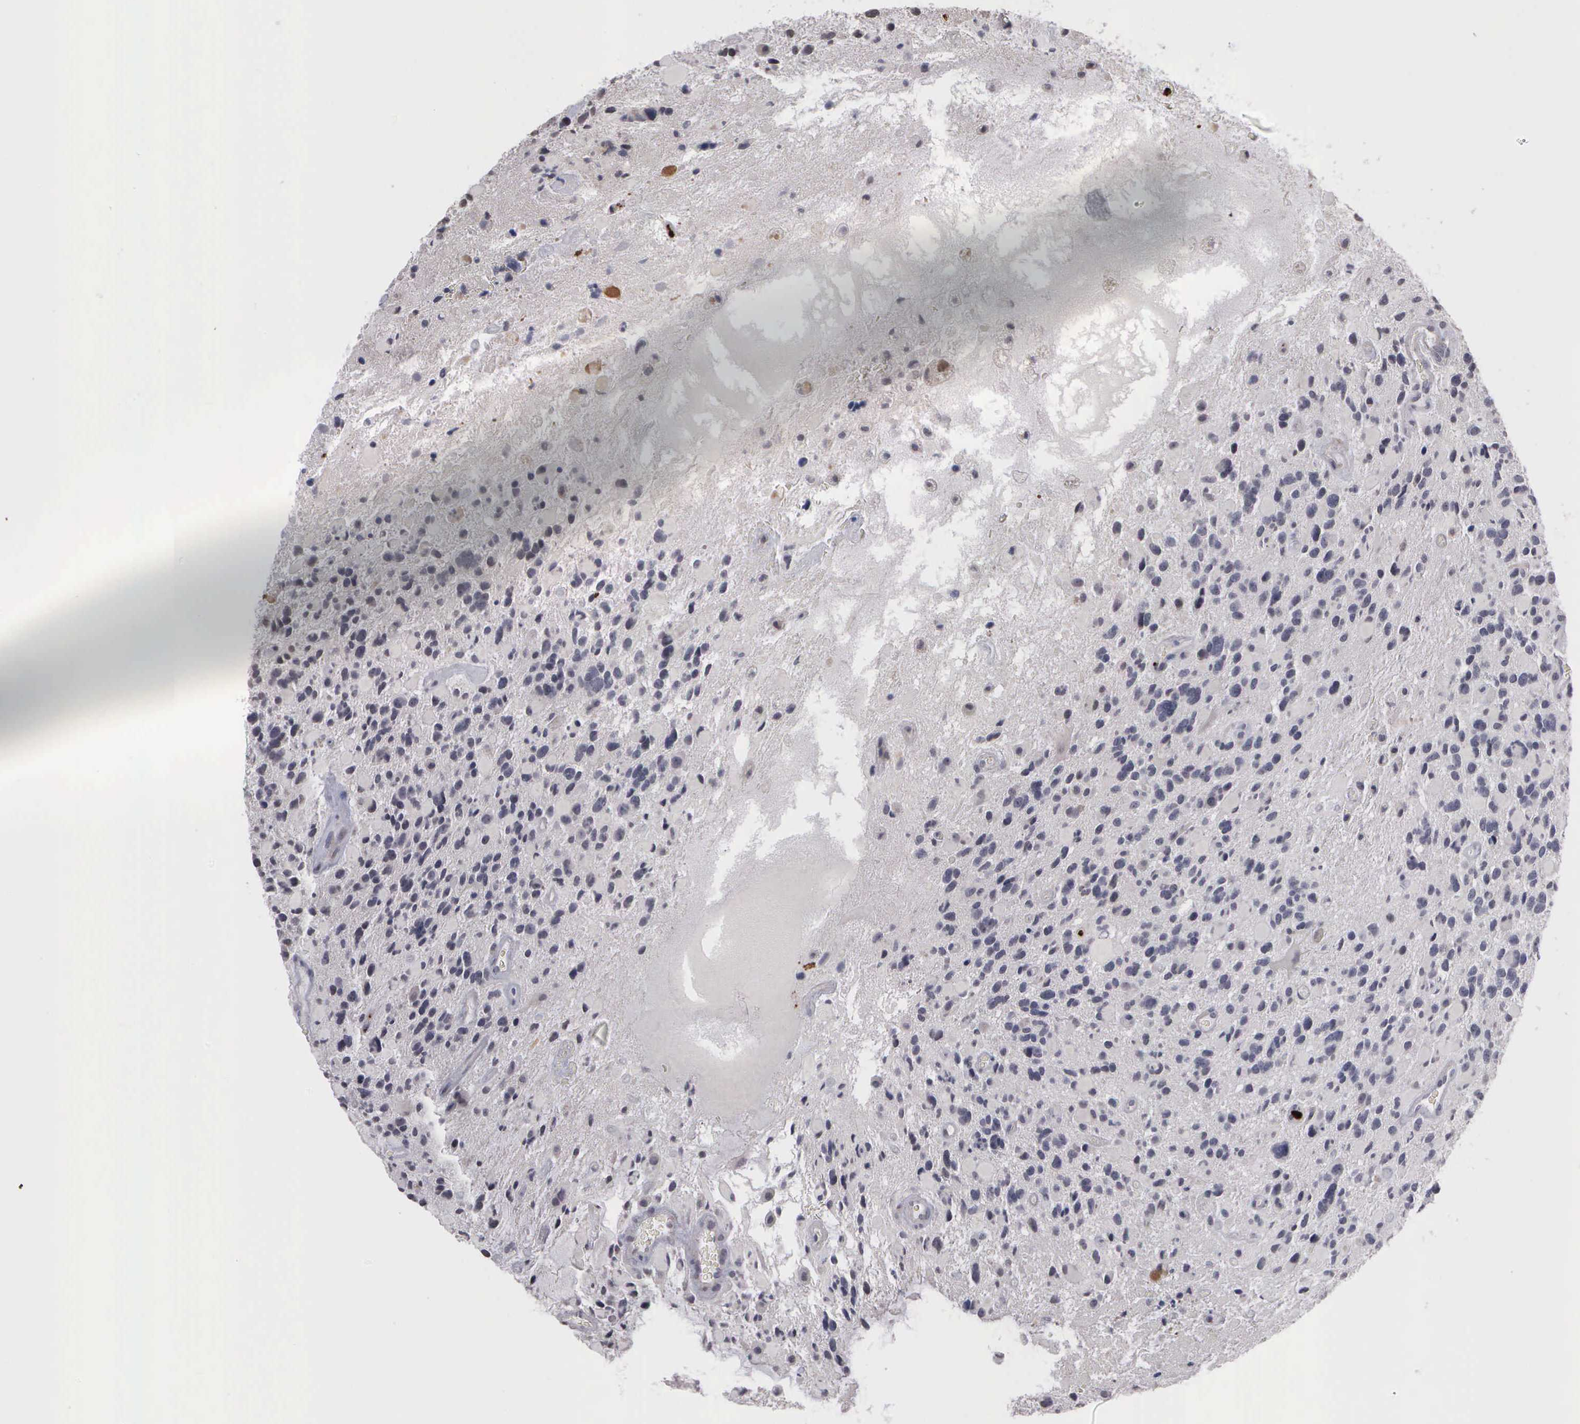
{"staining": {"intensity": "negative", "quantity": "none", "location": "none"}, "tissue": "glioma", "cell_type": "Tumor cells", "image_type": "cancer", "snomed": [{"axis": "morphology", "description": "Glioma, malignant, High grade"}, {"axis": "topography", "description": "Brain"}], "caption": "High magnification brightfield microscopy of malignant glioma (high-grade) stained with DAB (3,3'-diaminobenzidine) (brown) and counterstained with hematoxylin (blue): tumor cells show no significant positivity.", "gene": "MMP9", "patient": {"sex": "female", "age": 37}}